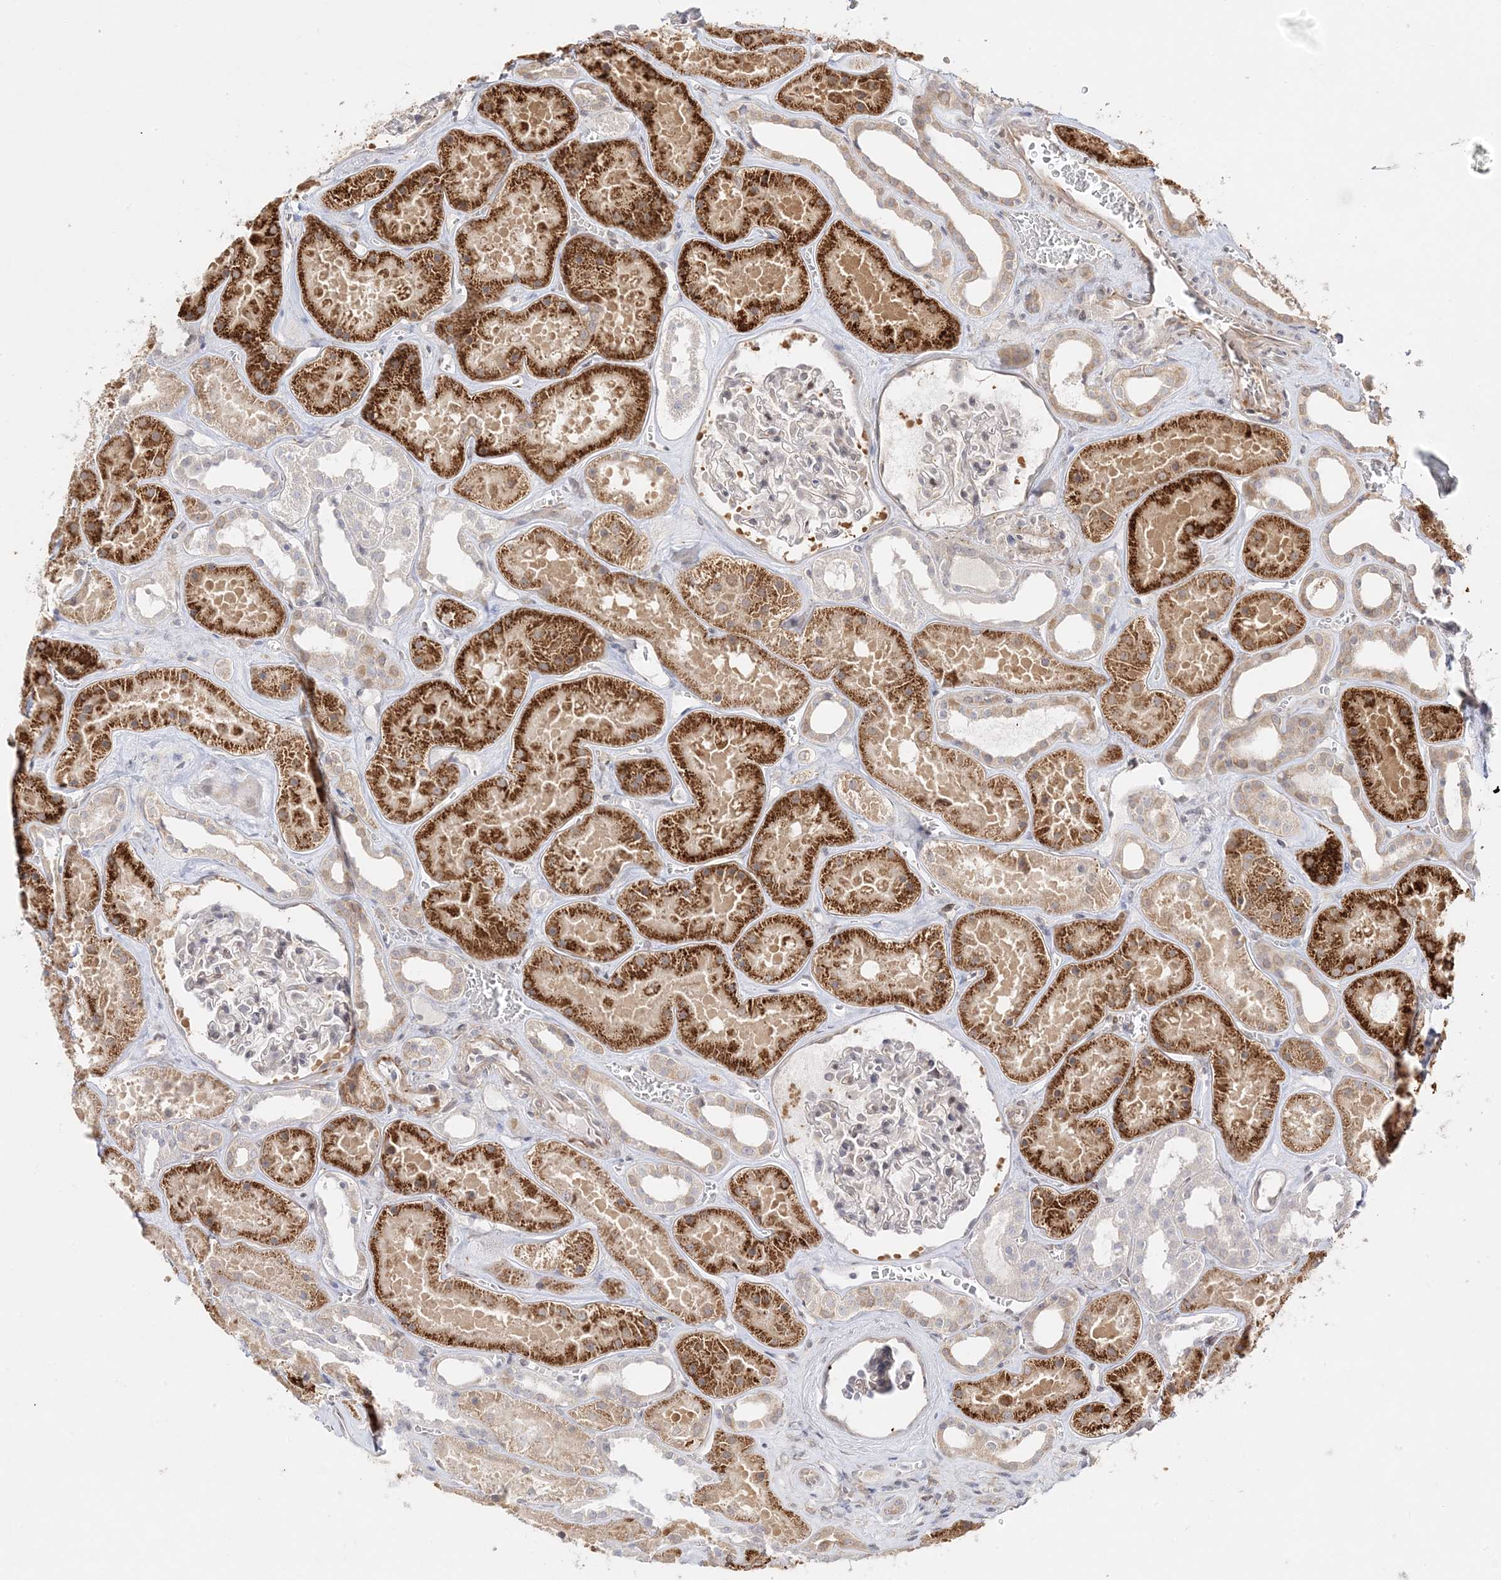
{"staining": {"intensity": "negative", "quantity": "none", "location": "none"}, "tissue": "kidney", "cell_type": "Cells in glomeruli", "image_type": "normal", "snomed": [{"axis": "morphology", "description": "Normal tissue, NOS"}, {"axis": "topography", "description": "Kidney"}], "caption": "Histopathology image shows no significant protein positivity in cells in glomeruli of benign kidney.", "gene": "C2CD2", "patient": {"sex": "female", "age": 41}}